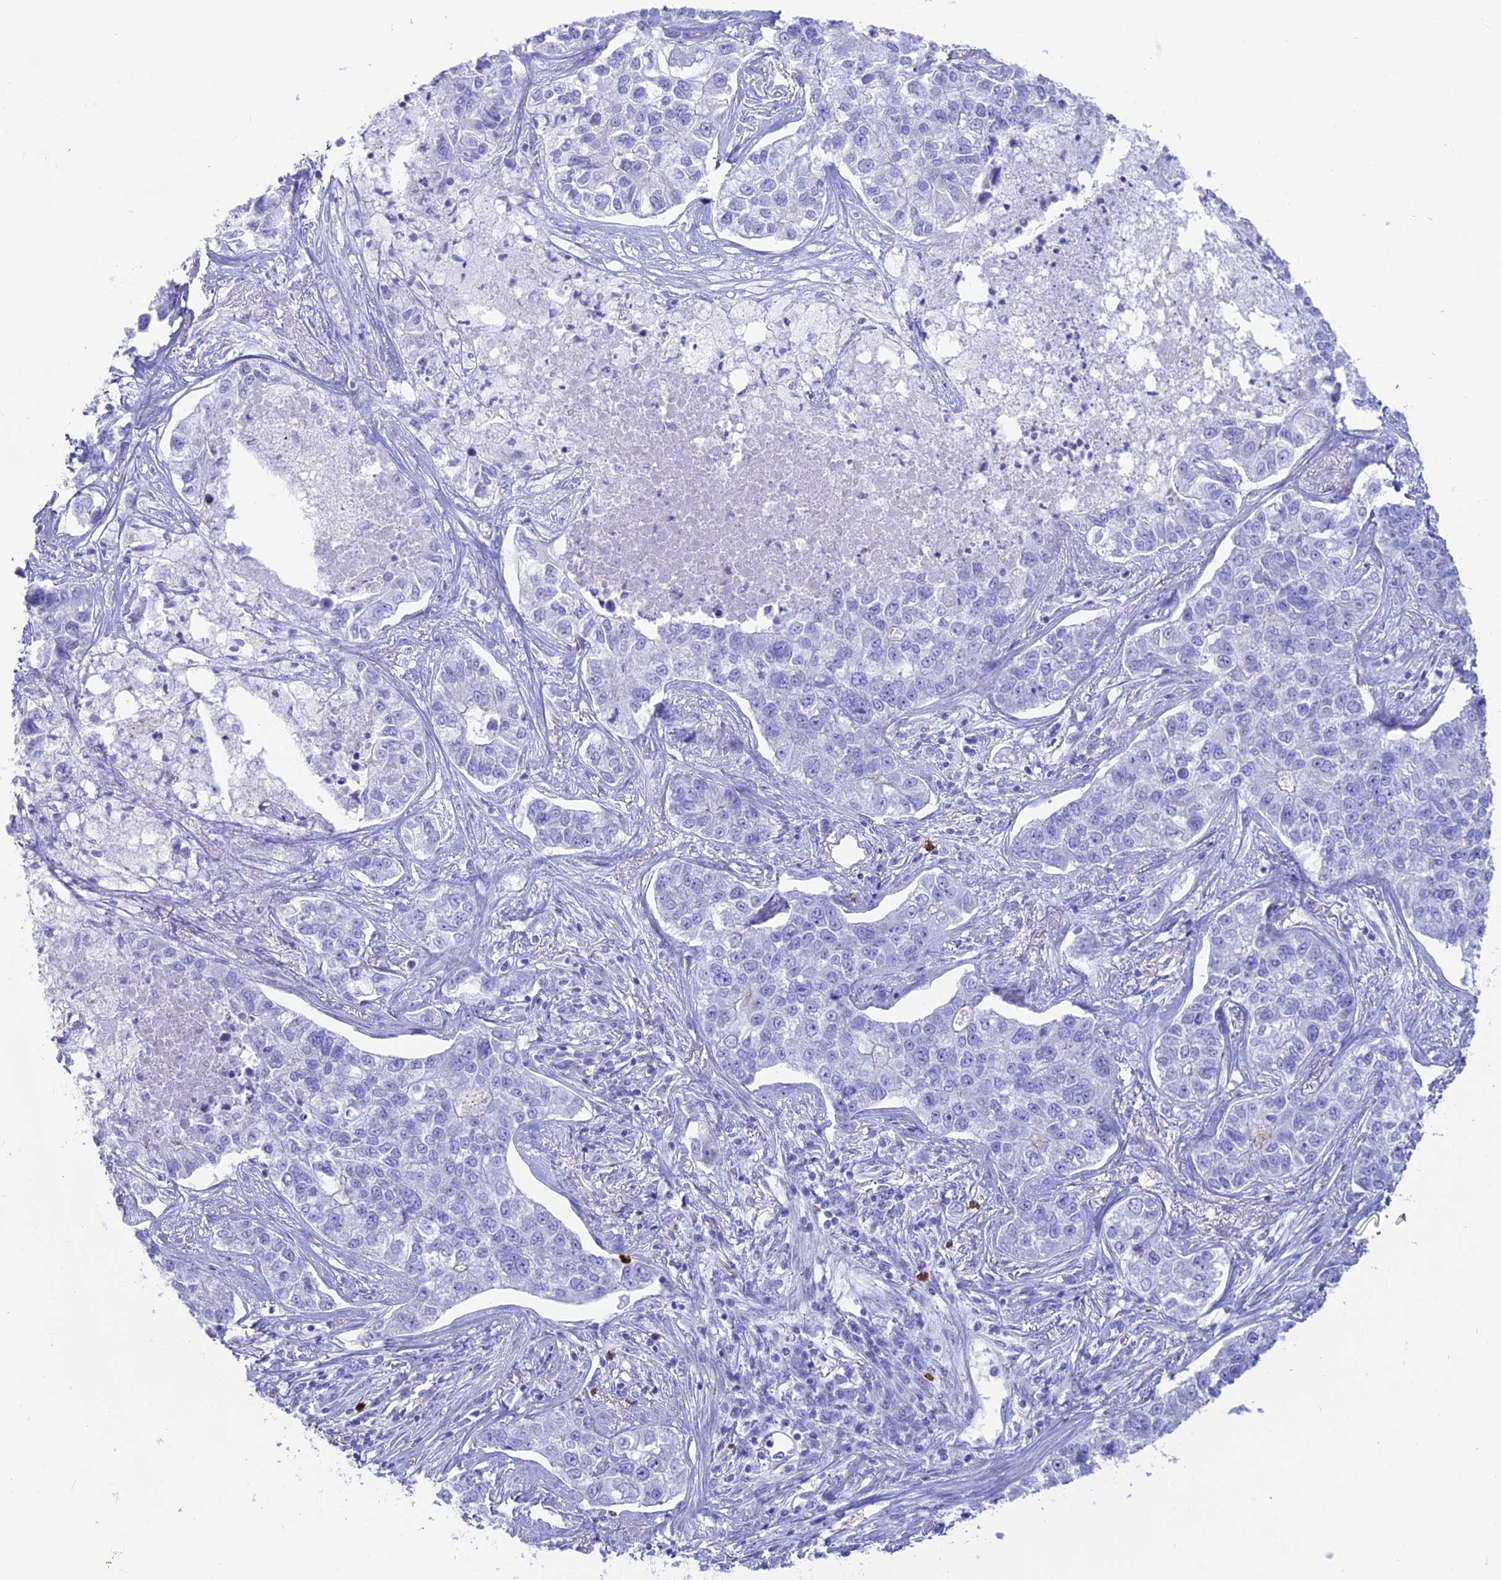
{"staining": {"intensity": "negative", "quantity": "none", "location": "none"}, "tissue": "lung cancer", "cell_type": "Tumor cells", "image_type": "cancer", "snomed": [{"axis": "morphology", "description": "Adenocarcinoma, NOS"}, {"axis": "topography", "description": "Lung"}], "caption": "An immunohistochemistry micrograph of adenocarcinoma (lung) is shown. There is no staining in tumor cells of adenocarcinoma (lung).", "gene": "OR2AE1", "patient": {"sex": "male", "age": 49}}